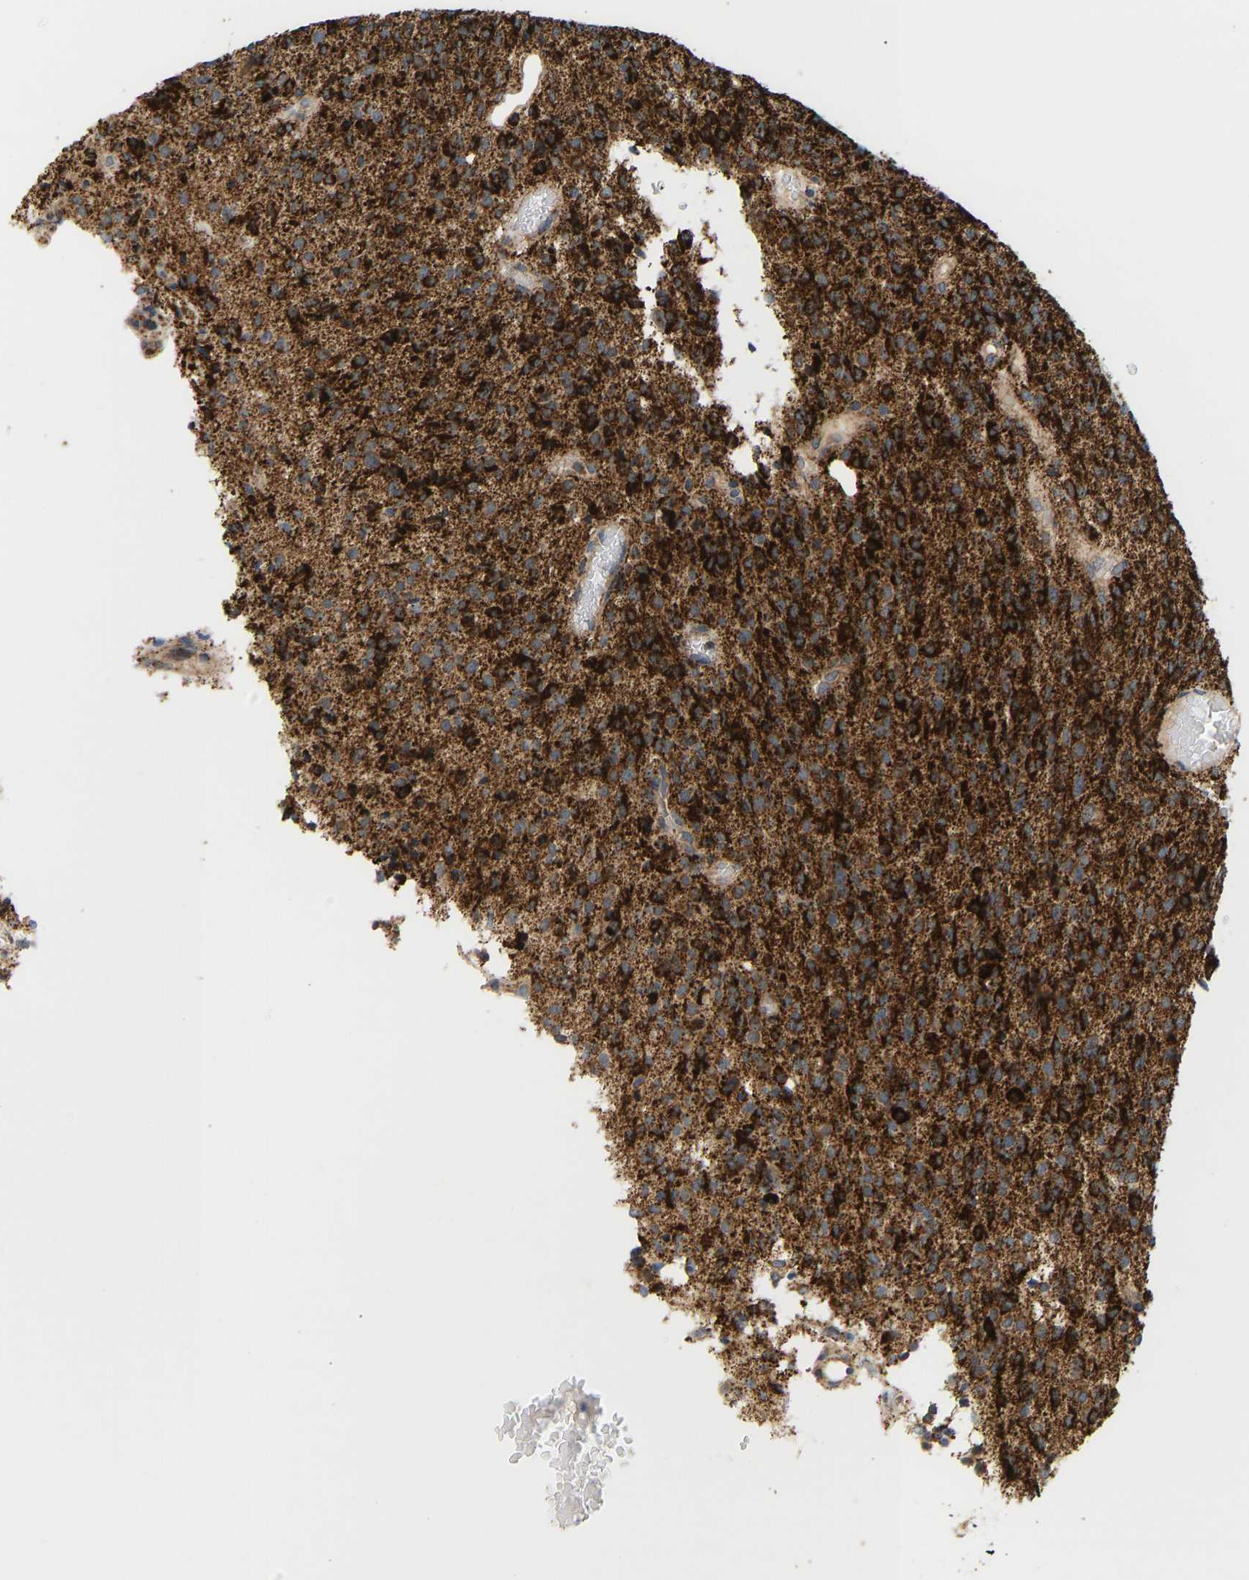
{"staining": {"intensity": "strong", "quantity": ">75%", "location": "cytoplasmic/membranous"}, "tissue": "glioma", "cell_type": "Tumor cells", "image_type": "cancer", "snomed": [{"axis": "morphology", "description": "Glioma, malignant, High grade"}, {"axis": "topography", "description": "Brain"}], "caption": "A micrograph showing strong cytoplasmic/membranous expression in approximately >75% of tumor cells in glioma, as visualized by brown immunohistochemical staining.", "gene": "GPSM2", "patient": {"sex": "male", "age": 34}}